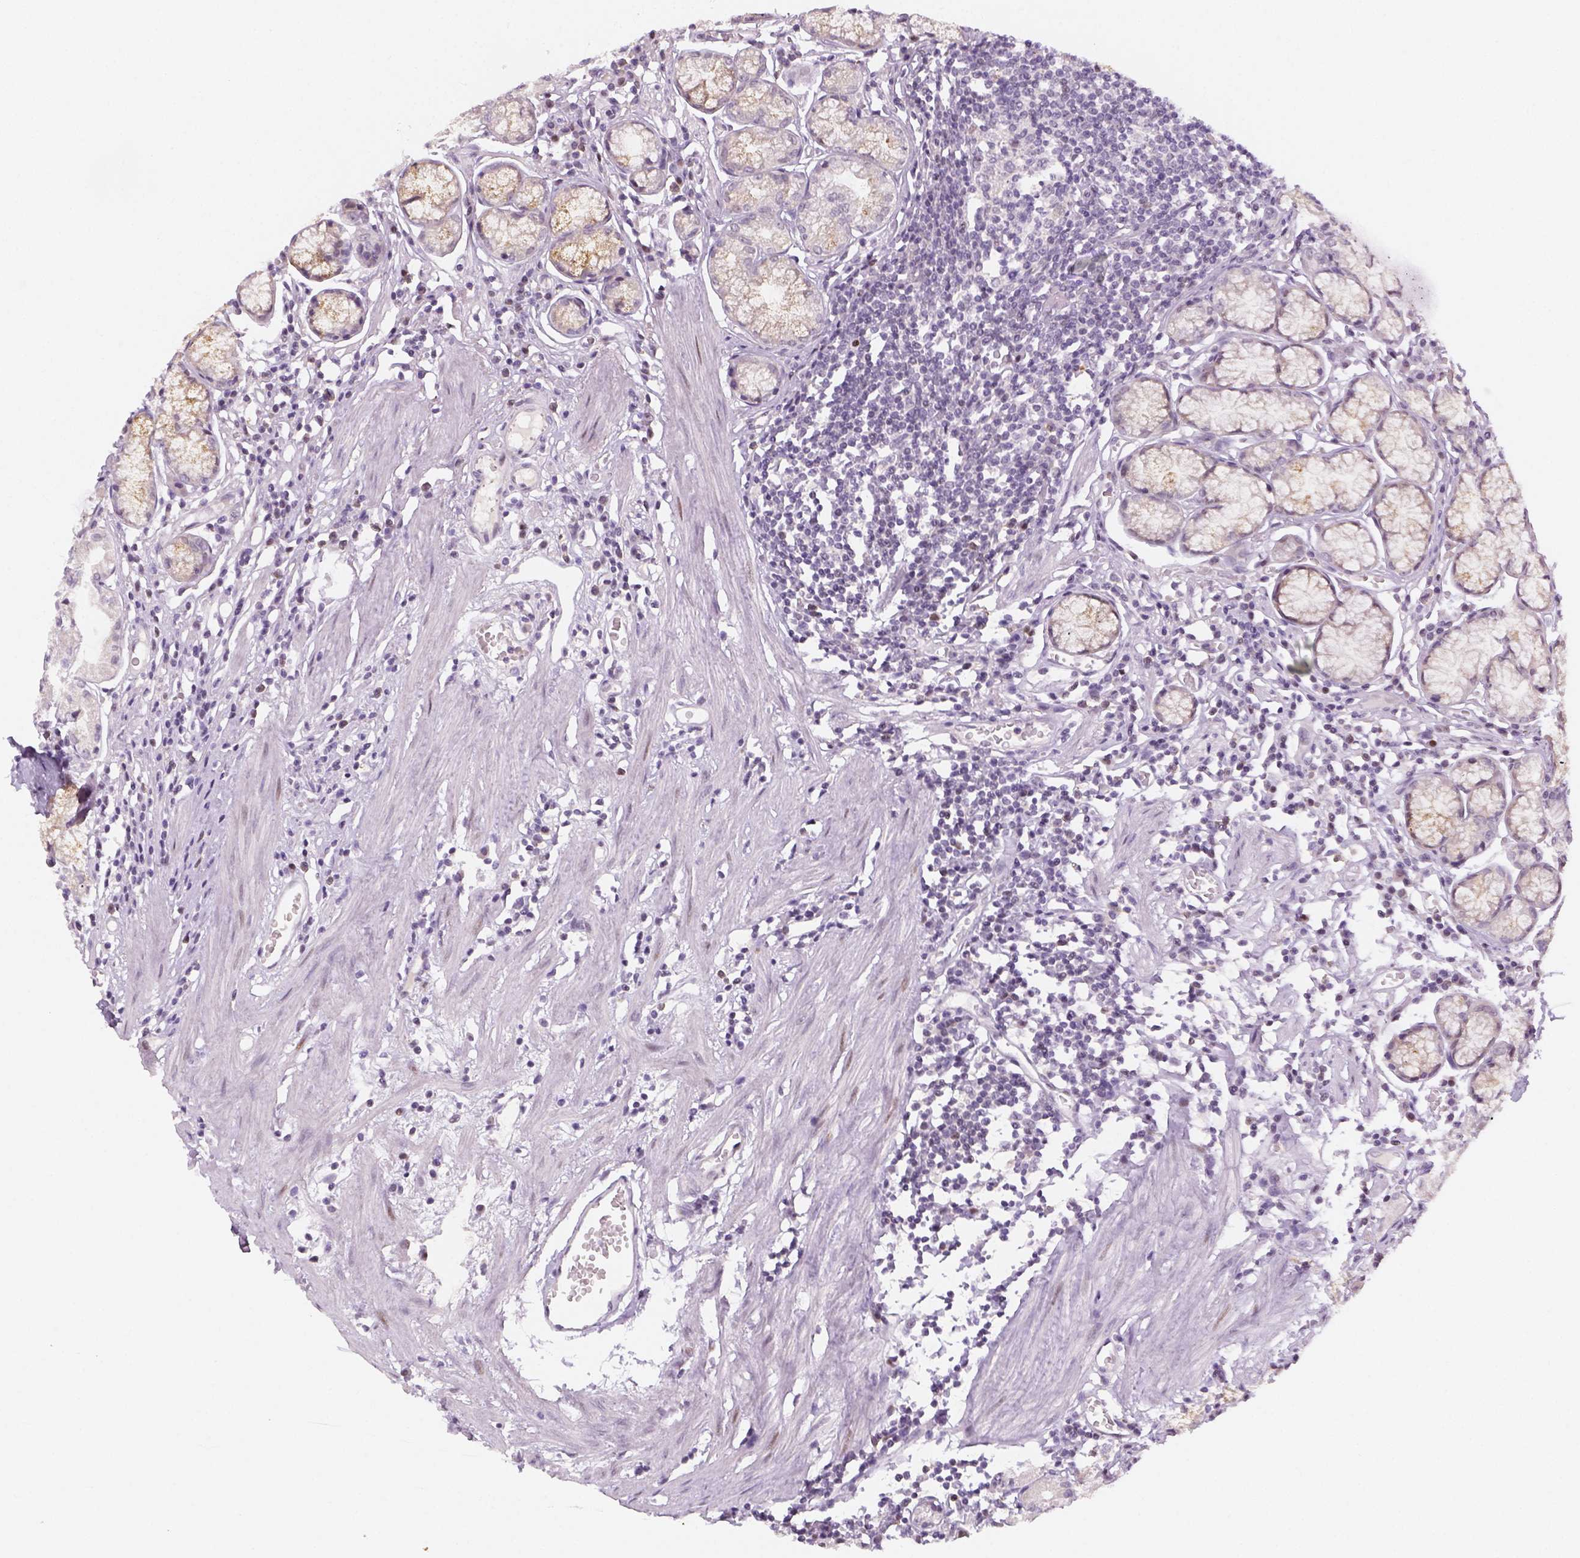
{"staining": {"intensity": "negative", "quantity": "none", "location": "none"}, "tissue": "stomach", "cell_type": "Glandular cells", "image_type": "normal", "snomed": [{"axis": "morphology", "description": "Normal tissue, NOS"}, {"axis": "topography", "description": "Stomach"}], "caption": "This is a photomicrograph of immunohistochemistry (IHC) staining of unremarkable stomach, which shows no expression in glandular cells.", "gene": "MAGEB3", "patient": {"sex": "male", "age": 55}}